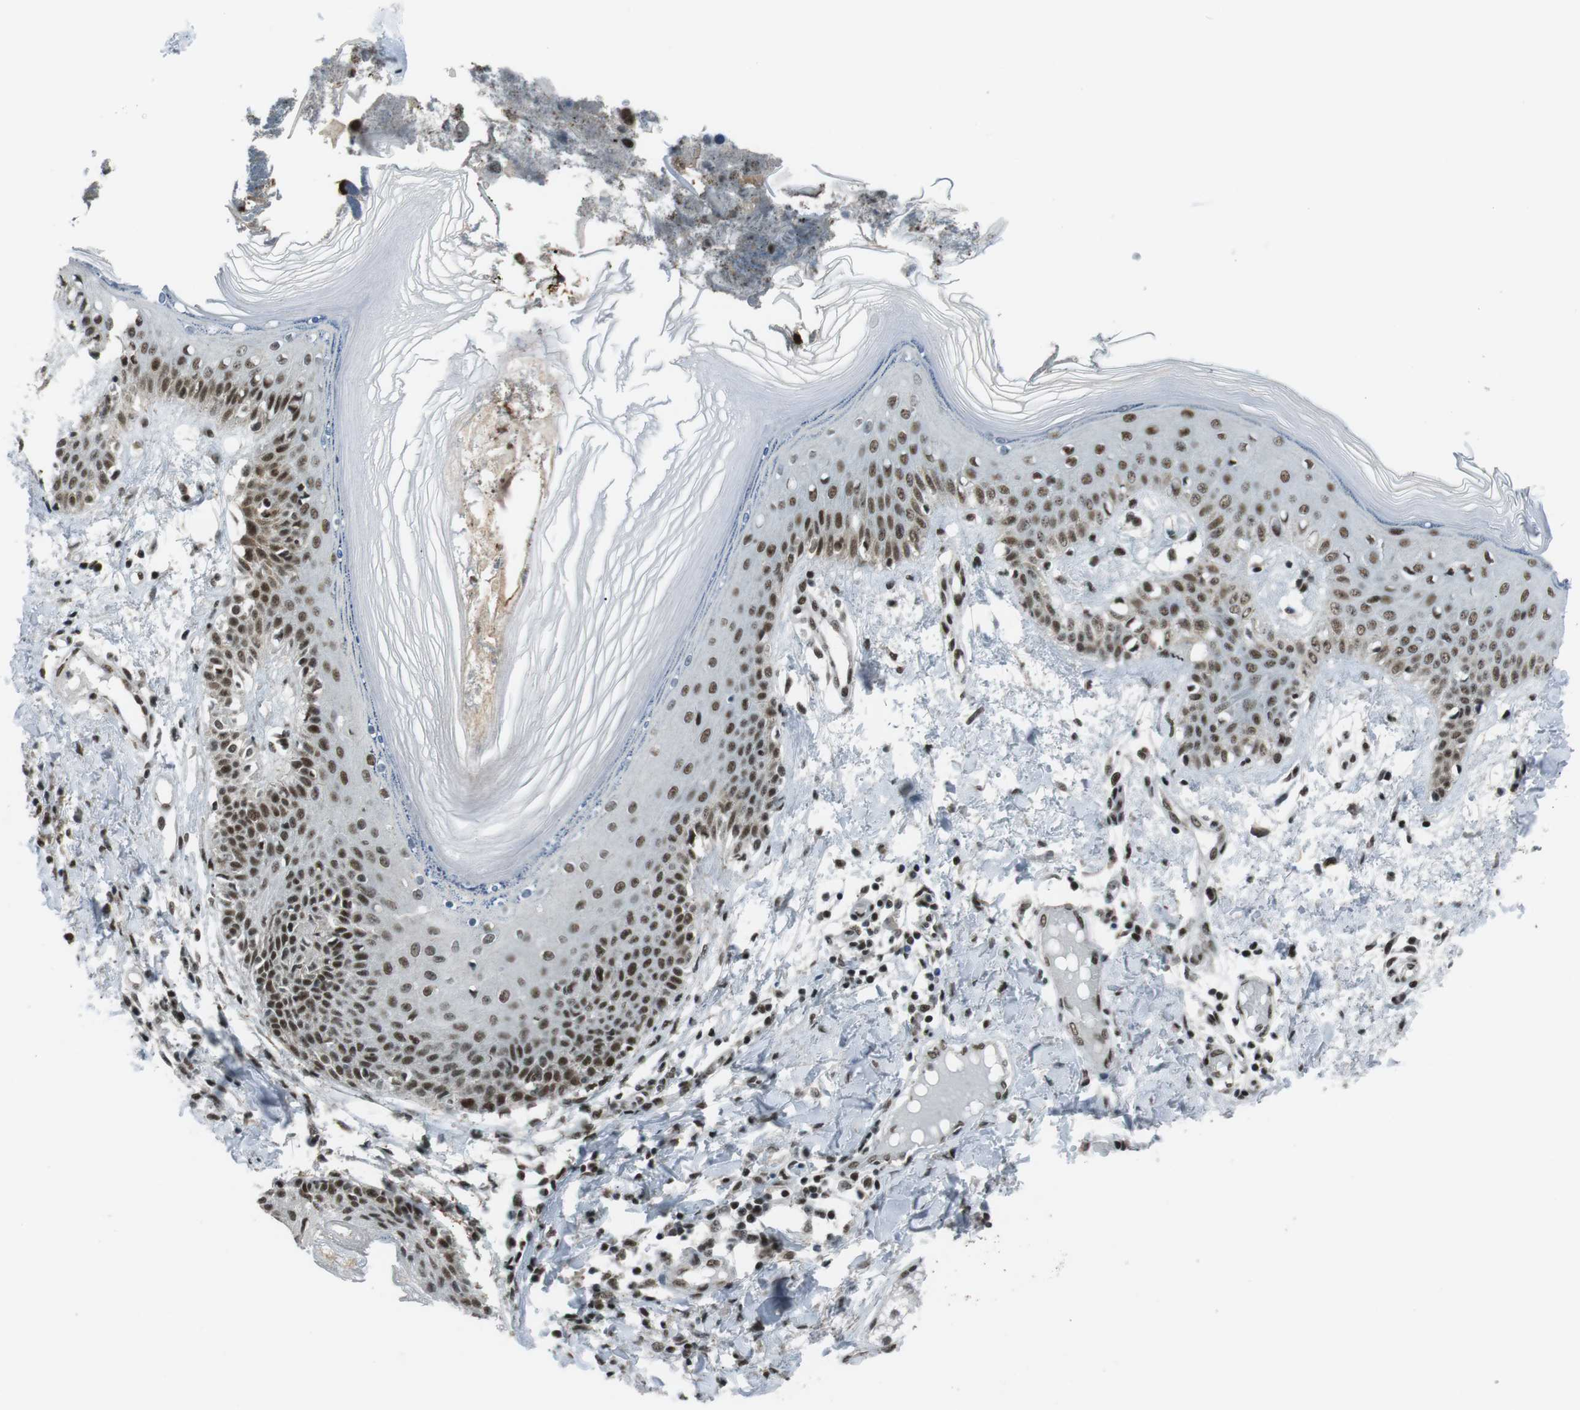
{"staining": {"intensity": "moderate", "quantity": ">75%", "location": "nuclear"}, "tissue": "skin", "cell_type": "Fibroblasts", "image_type": "normal", "snomed": [{"axis": "morphology", "description": "Normal tissue, NOS"}, {"axis": "topography", "description": "Skin"}], "caption": "Skin stained for a protein shows moderate nuclear positivity in fibroblasts.", "gene": "TAF1", "patient": {"sex": "male", "age": 53}}